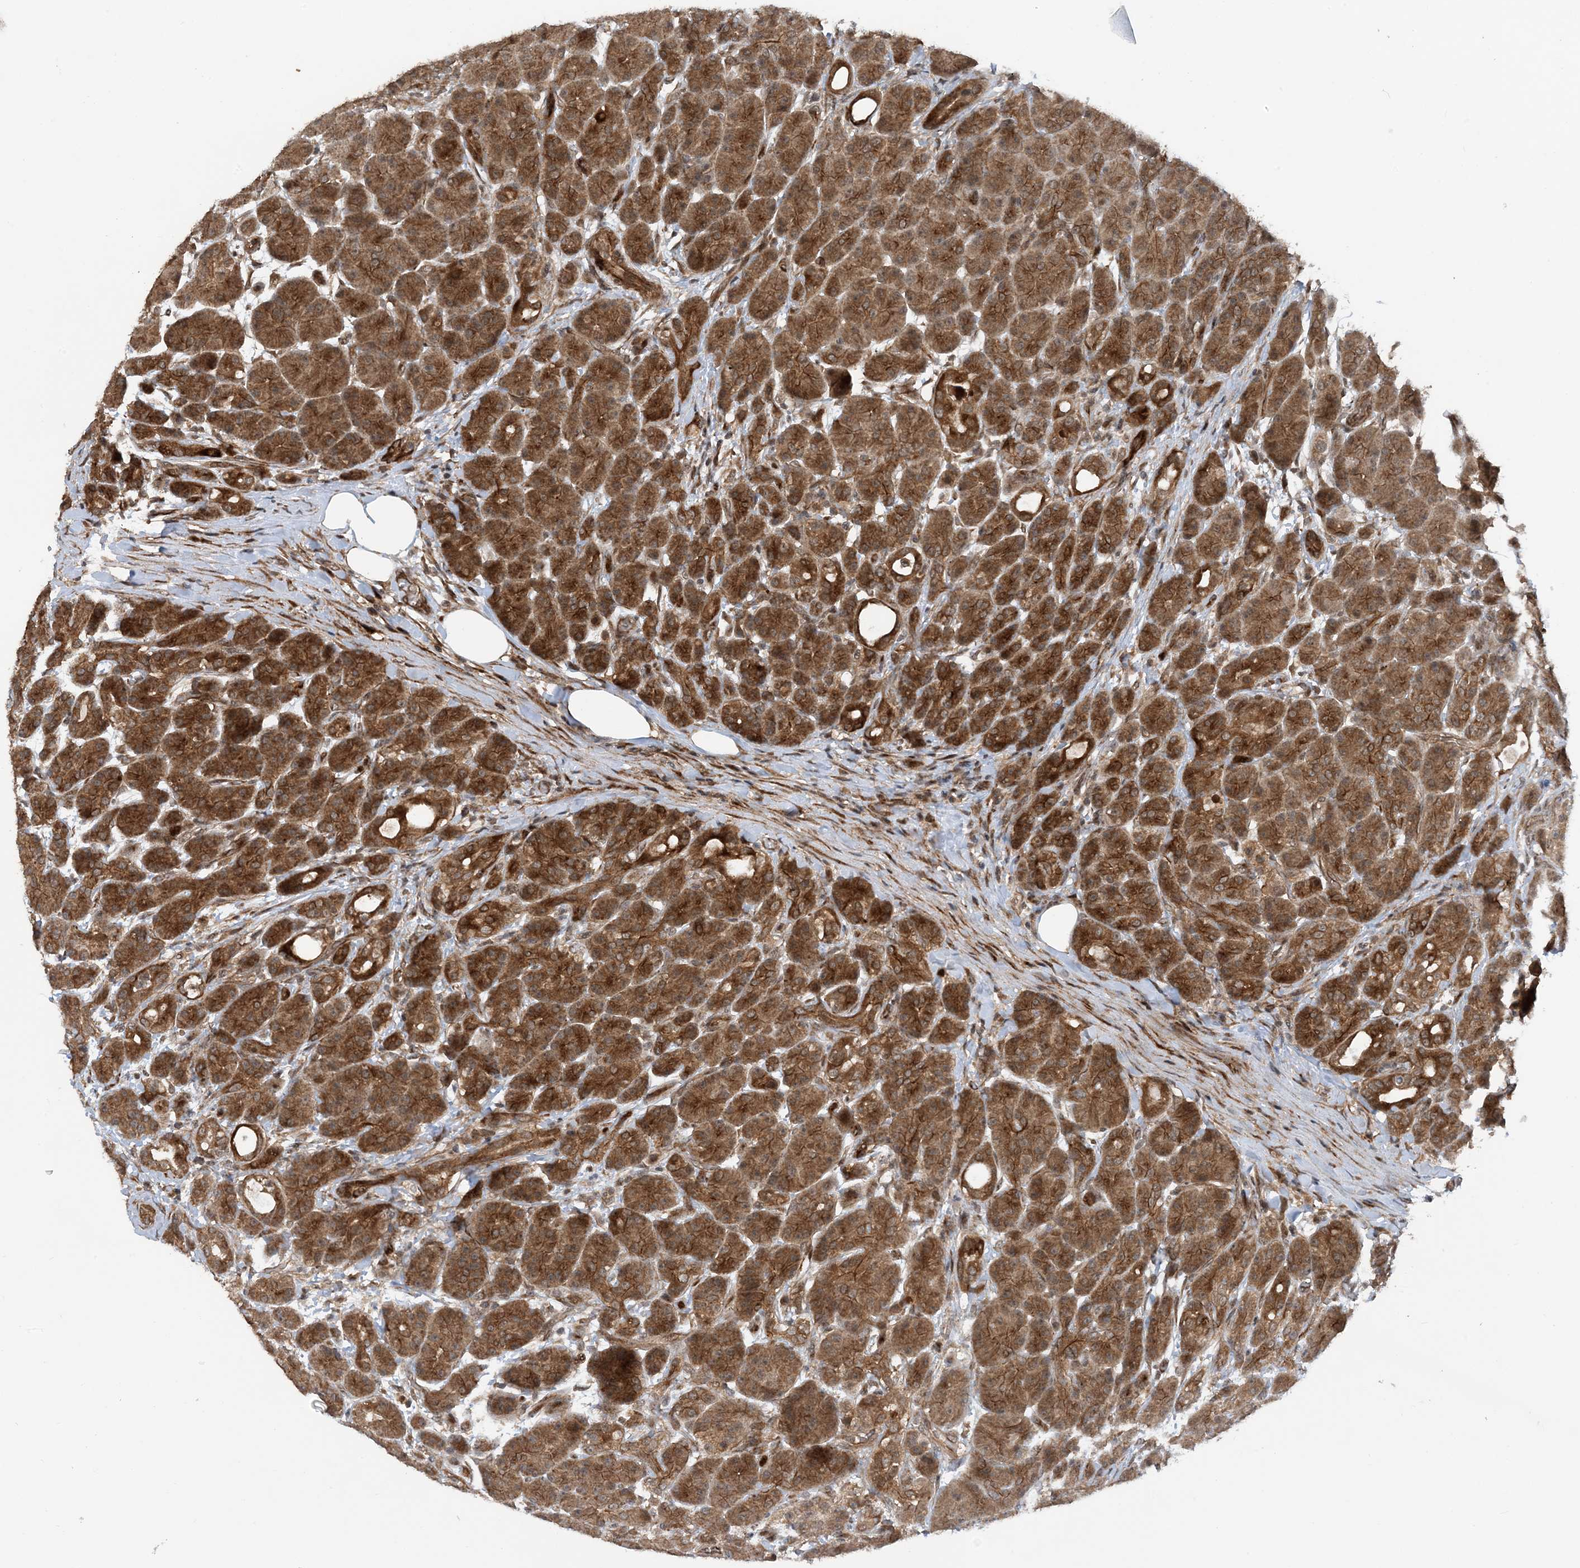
{"staining": {"intensity": "moderate", "quantity": ">75%", "location": "cytoplasmic/membranous"}, "tissue": "pancreas", "cell_type": "Exocrine glandular cells", "image_type": "normal", "snomed": [{"axis": "morphology", "description": "Normal tissue, NOS"}, {"axis": "topography", "description": "Pancreas"}], "caption": "Moderate cytoplasmic/membranous expression is appreciated in approximately >75% of exocrine glandular cells in normal pancreas.", "gene": "HEMK1", "patient": {"sex": "male", "age": 63}}